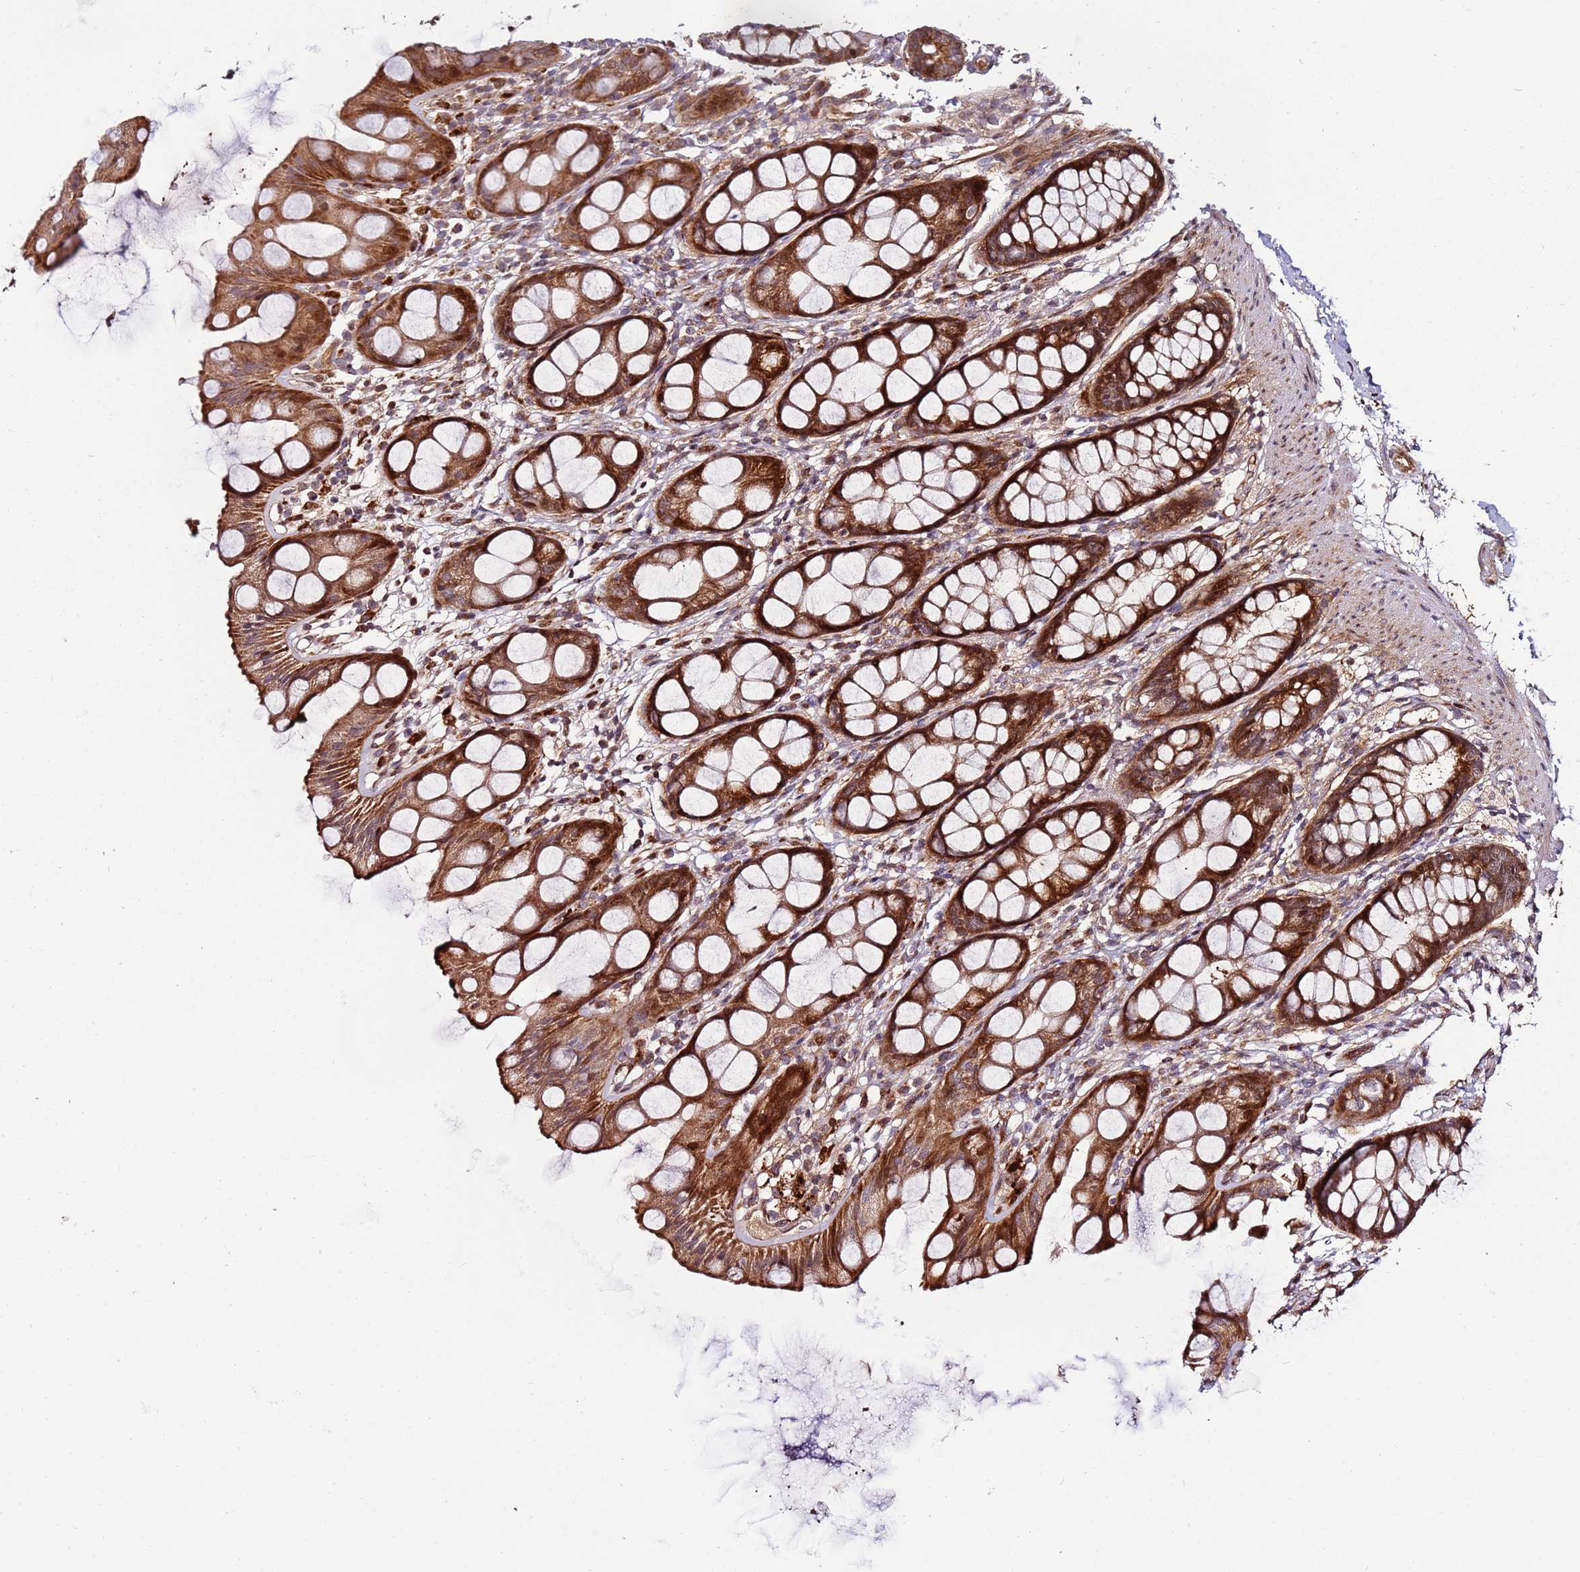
{"staining": {"intensity": "strong", "quantity": ">75%", "location": "cytoplasmic/membranous,nuclear"}, "tissue": "rectum", "cell_type": "Glandular cells", "image_type": "normal", "snomed": [{"axis": "morphology", "description": "Normal tissue, NOS"}, {"axis": "topography", "description": "Rectum"}], "caption": "High-magnification brightfield microscopy of benign rectum stained with DAB (brown) and counterstained with hematoxylin (blue). glandular cells exhibit strong cytoplasmic/membranous,nuclear positivity is seen in approximately>75% of cells. The staining was performed using DAB (3,3'-diaminobenzidine) to visualize the protein expression in brown, while the nuclei were stained in blue with hematoxylin (Magnification: 20x).", "gene": "RHBDL1", "patient": {"sex": "female", "age": 65}}